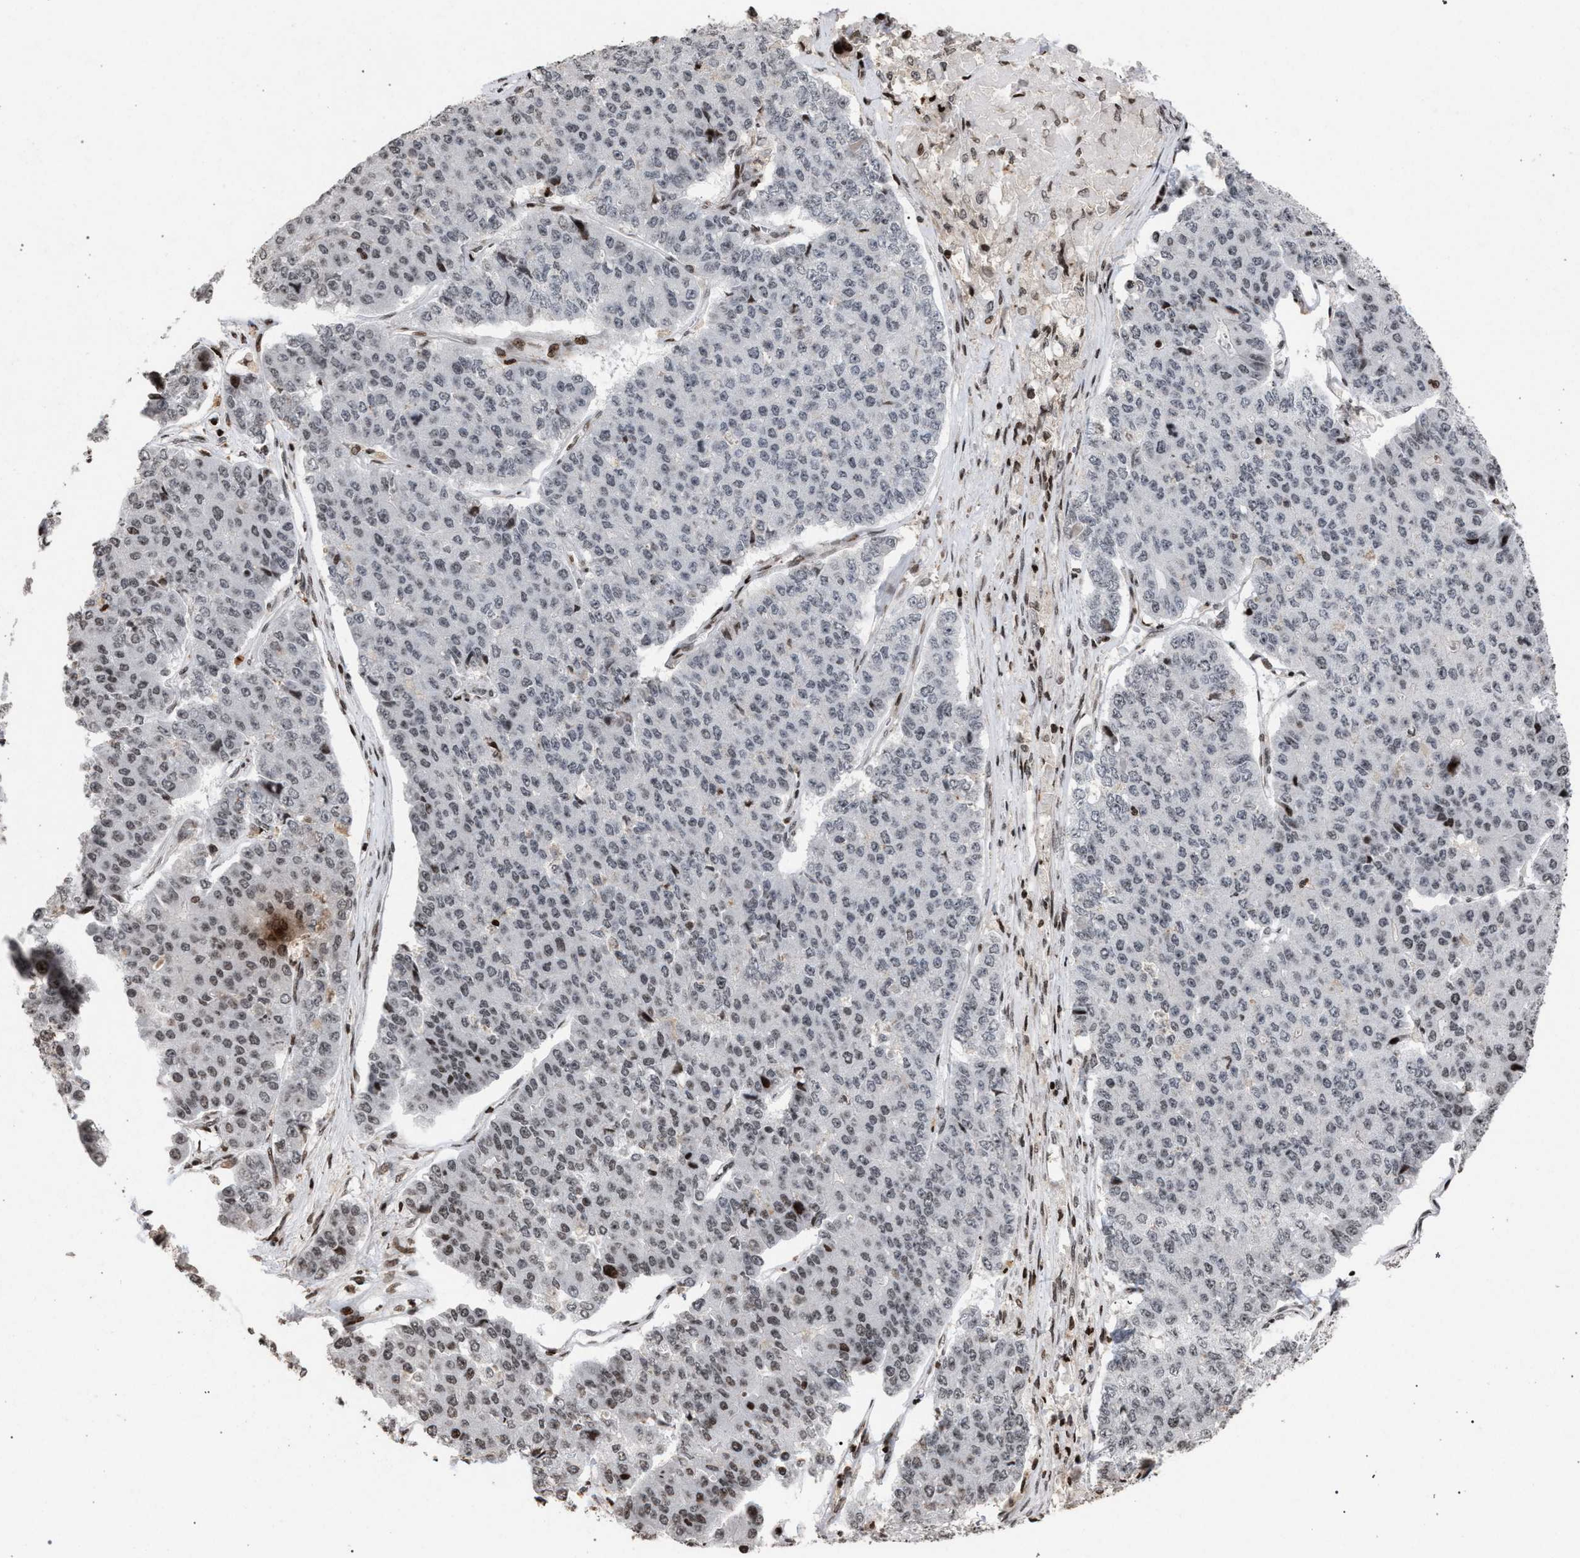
{"staining": {"intensity": "weak", "quantity": "25%-75%", "location": "nuclear"}, "tissue": "pancreatic cancer", "cell_type": "Tumor cells", "image_type": "cancer", "snomed": [{"axis": "morphology", "description": "Adenocarcinoma, NOS"}, {"axis": "topography", "description": "Pancreas"}], "caption": "Brown immunohistochemical staining in pancreatic cancer (adenocarcinoma) demonstrates weak nuclear staining in approximately 25%-75% of tumor cells. The staining is performed using DAB brown chromogen to label protein expression. The nuclei are counter-stained blue using hematoxylin.", "gene": "FOXD3", "patient": {"sex": "male", "age": 50}}